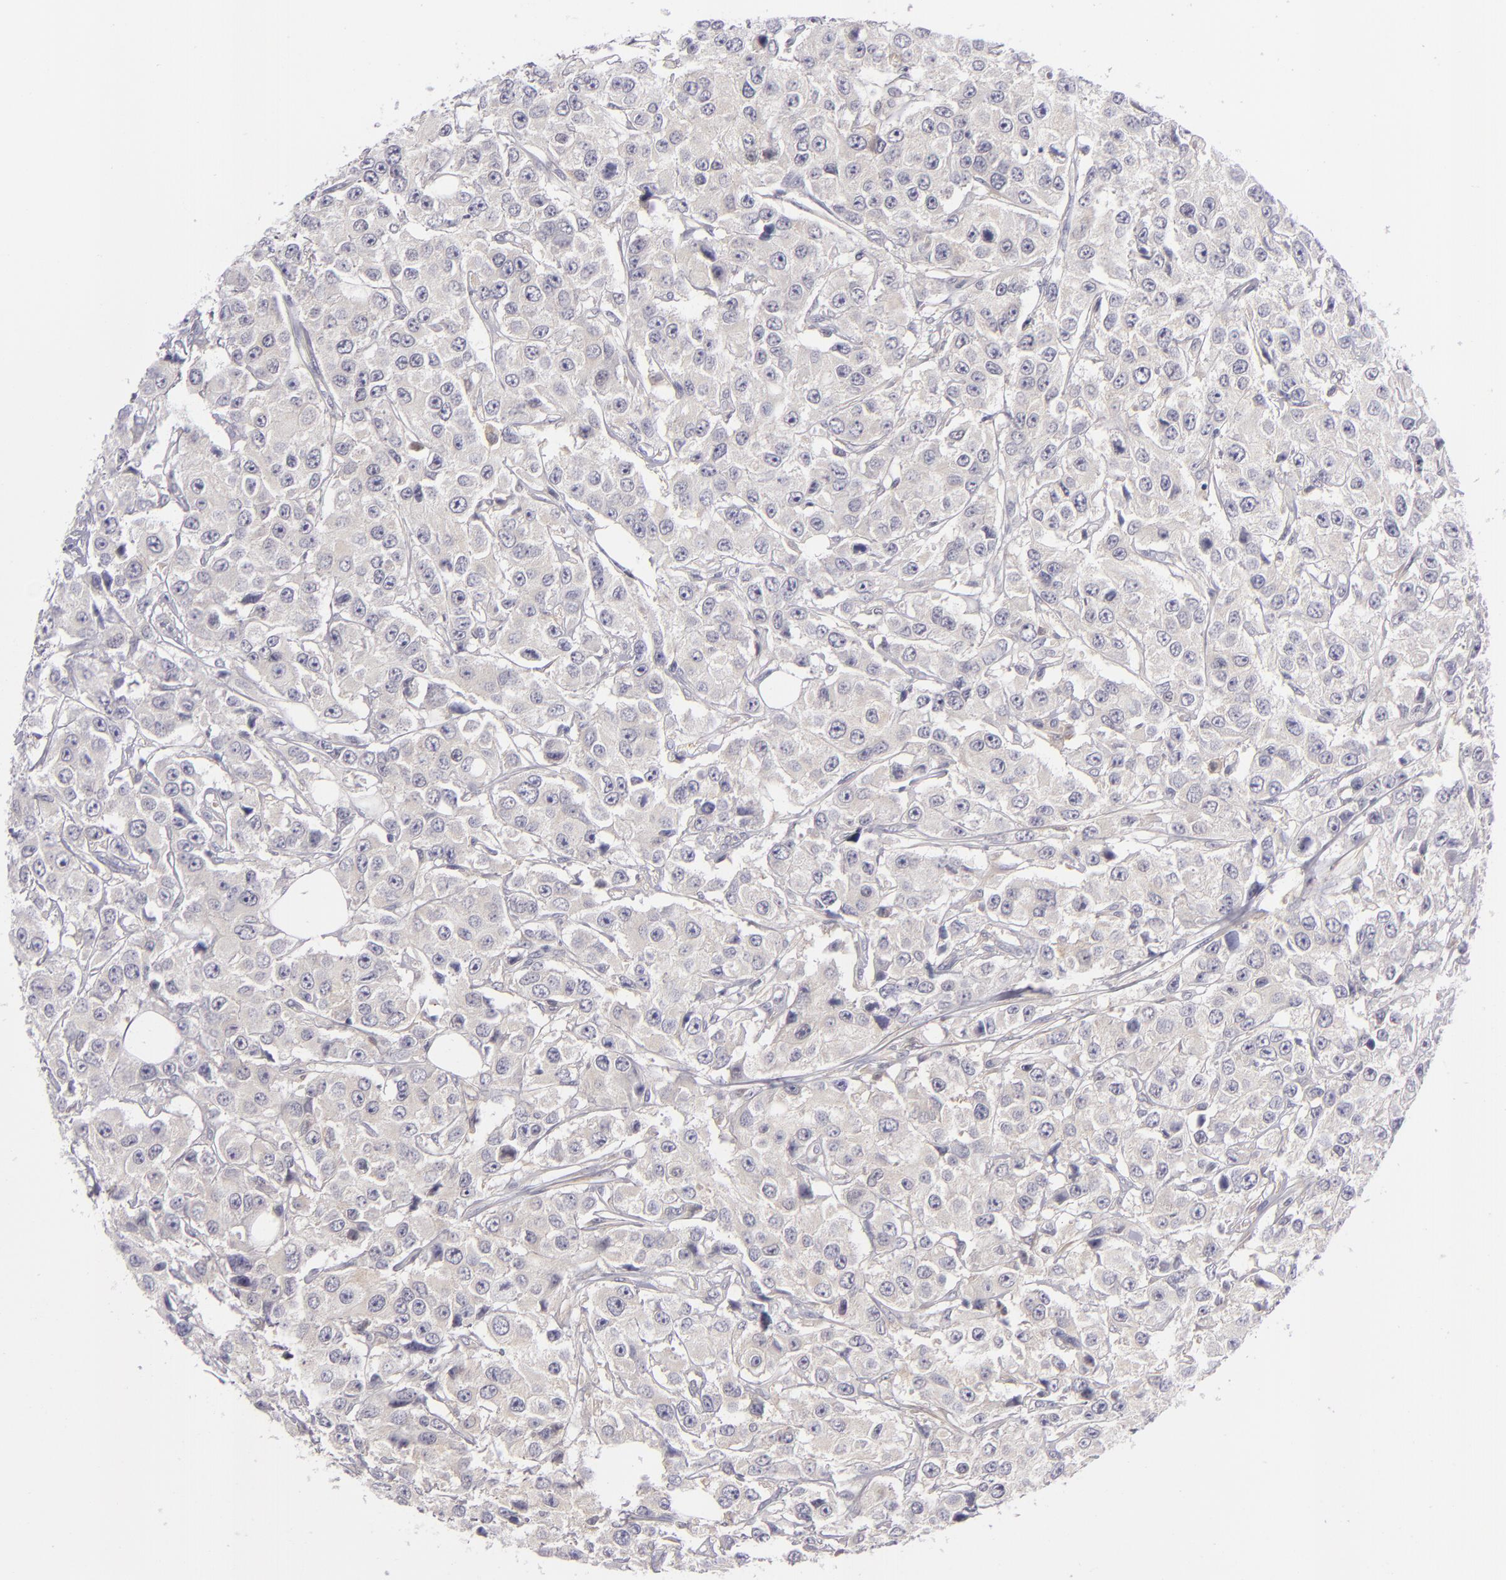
{"staining": {"intensity": "negative", "quantity": "none", "location": "none"}, "tissue": "breast cancer", "cell_type": "Tumor cells", "image_type": "cancer", "snomed": [{"axis": "morphology", "description": "Duct carcinoma"}, {"axis": "topography", "description": "Breast"}], "caption": "IHC micrograph of neoplastic tissue: invasive ductal carcinoma (breast) stained with DAB (3,3'-diaminobenzidine) displays no significant protein positivity in tumor cells. The staining is performed using DAB brown chromogen with nuclei counter-stained in using hematoxylin.", "gene": "MMP10", "patient": {"sex": "female", "age": 58}}